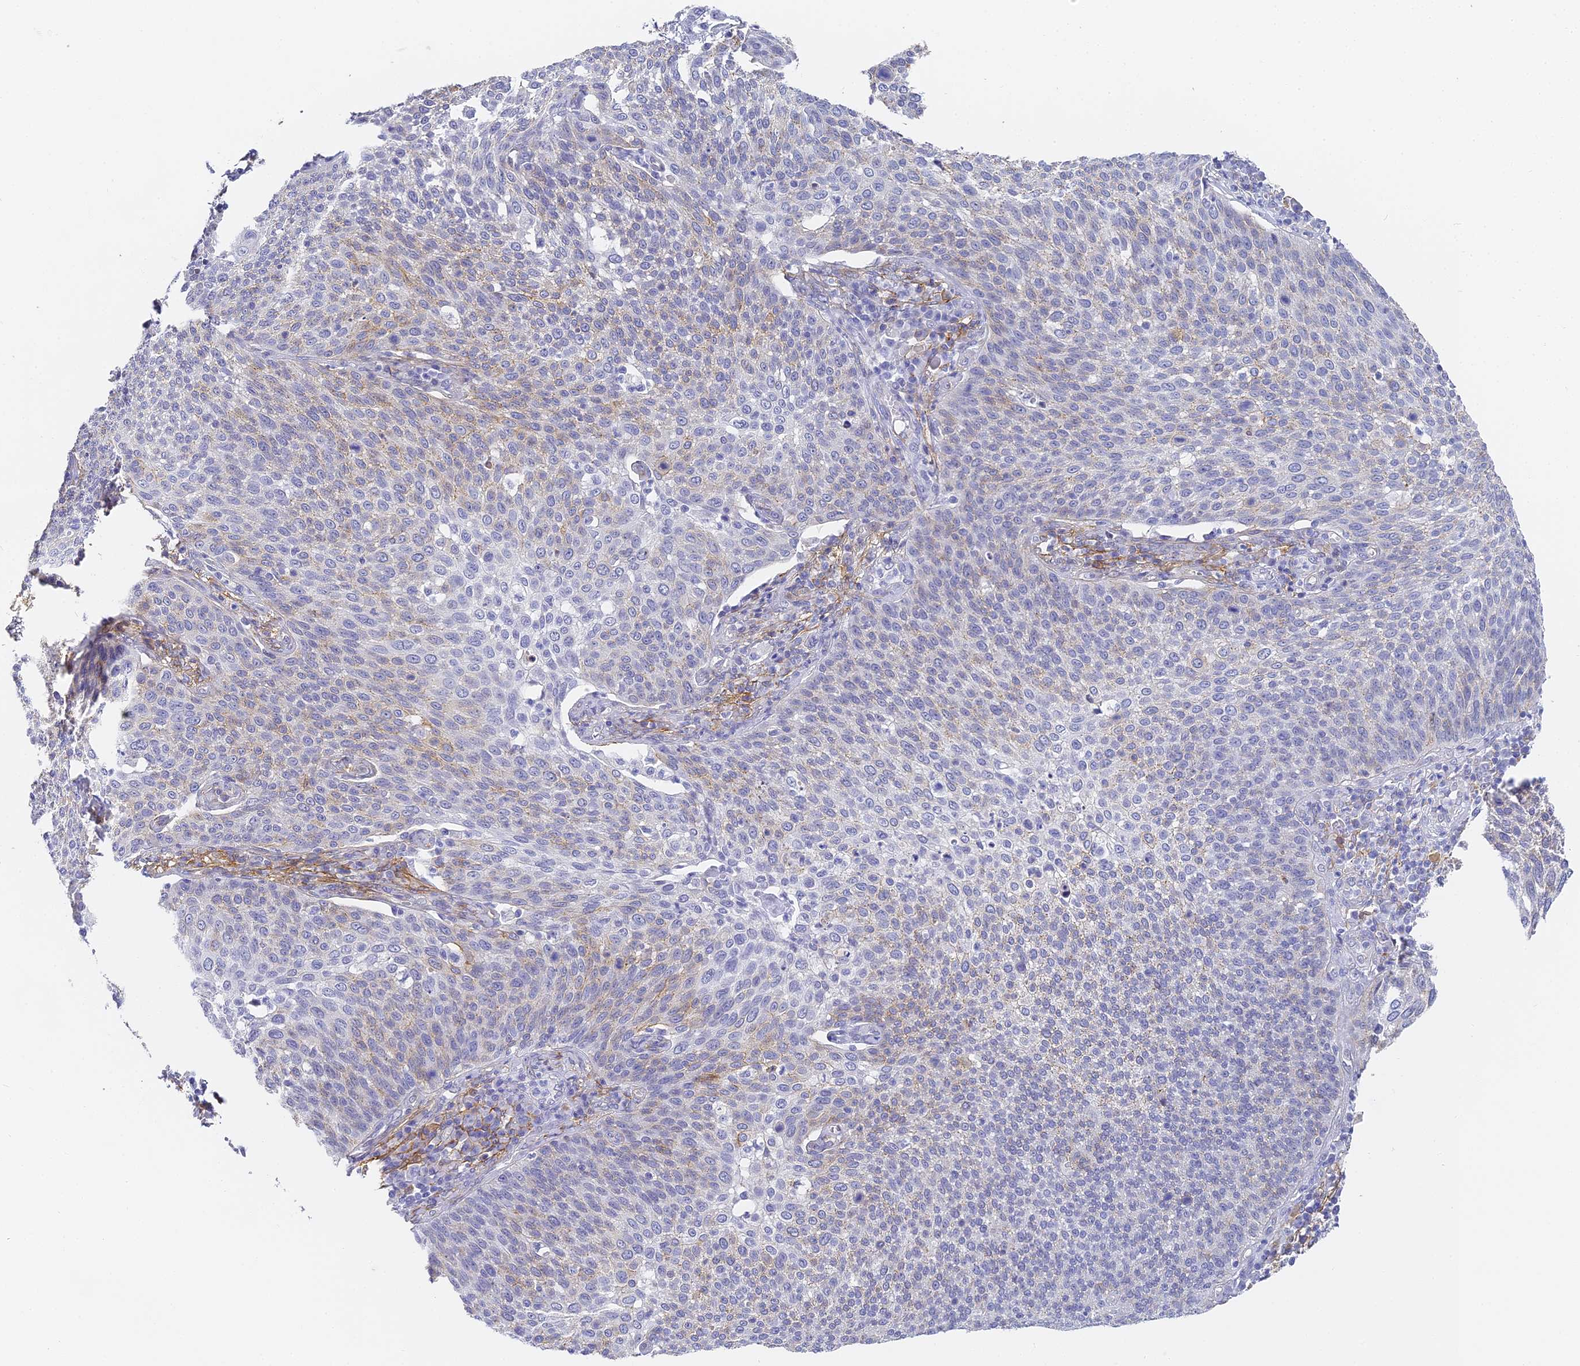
{"staining": {"intensity": "weak", "quantity": "<25%", "location": "cytoplasmic/membranous"}, "tissue": "cervical cancer", "cell_type": "Tumor cells", "image_type": "cancer", "snomed": [{"axis": "morphology", "description": "Squamous cell carcinoma, NOS"}, {"axis": "topography", "description": "Cervix"}], "caption": "Immunohistochemical staining of cervical cancer (squamous cell carcinoma) shows no significant expression in tumor cells.", "gene": "GJA1", "patient": {"sex": "female", "age": 34}}